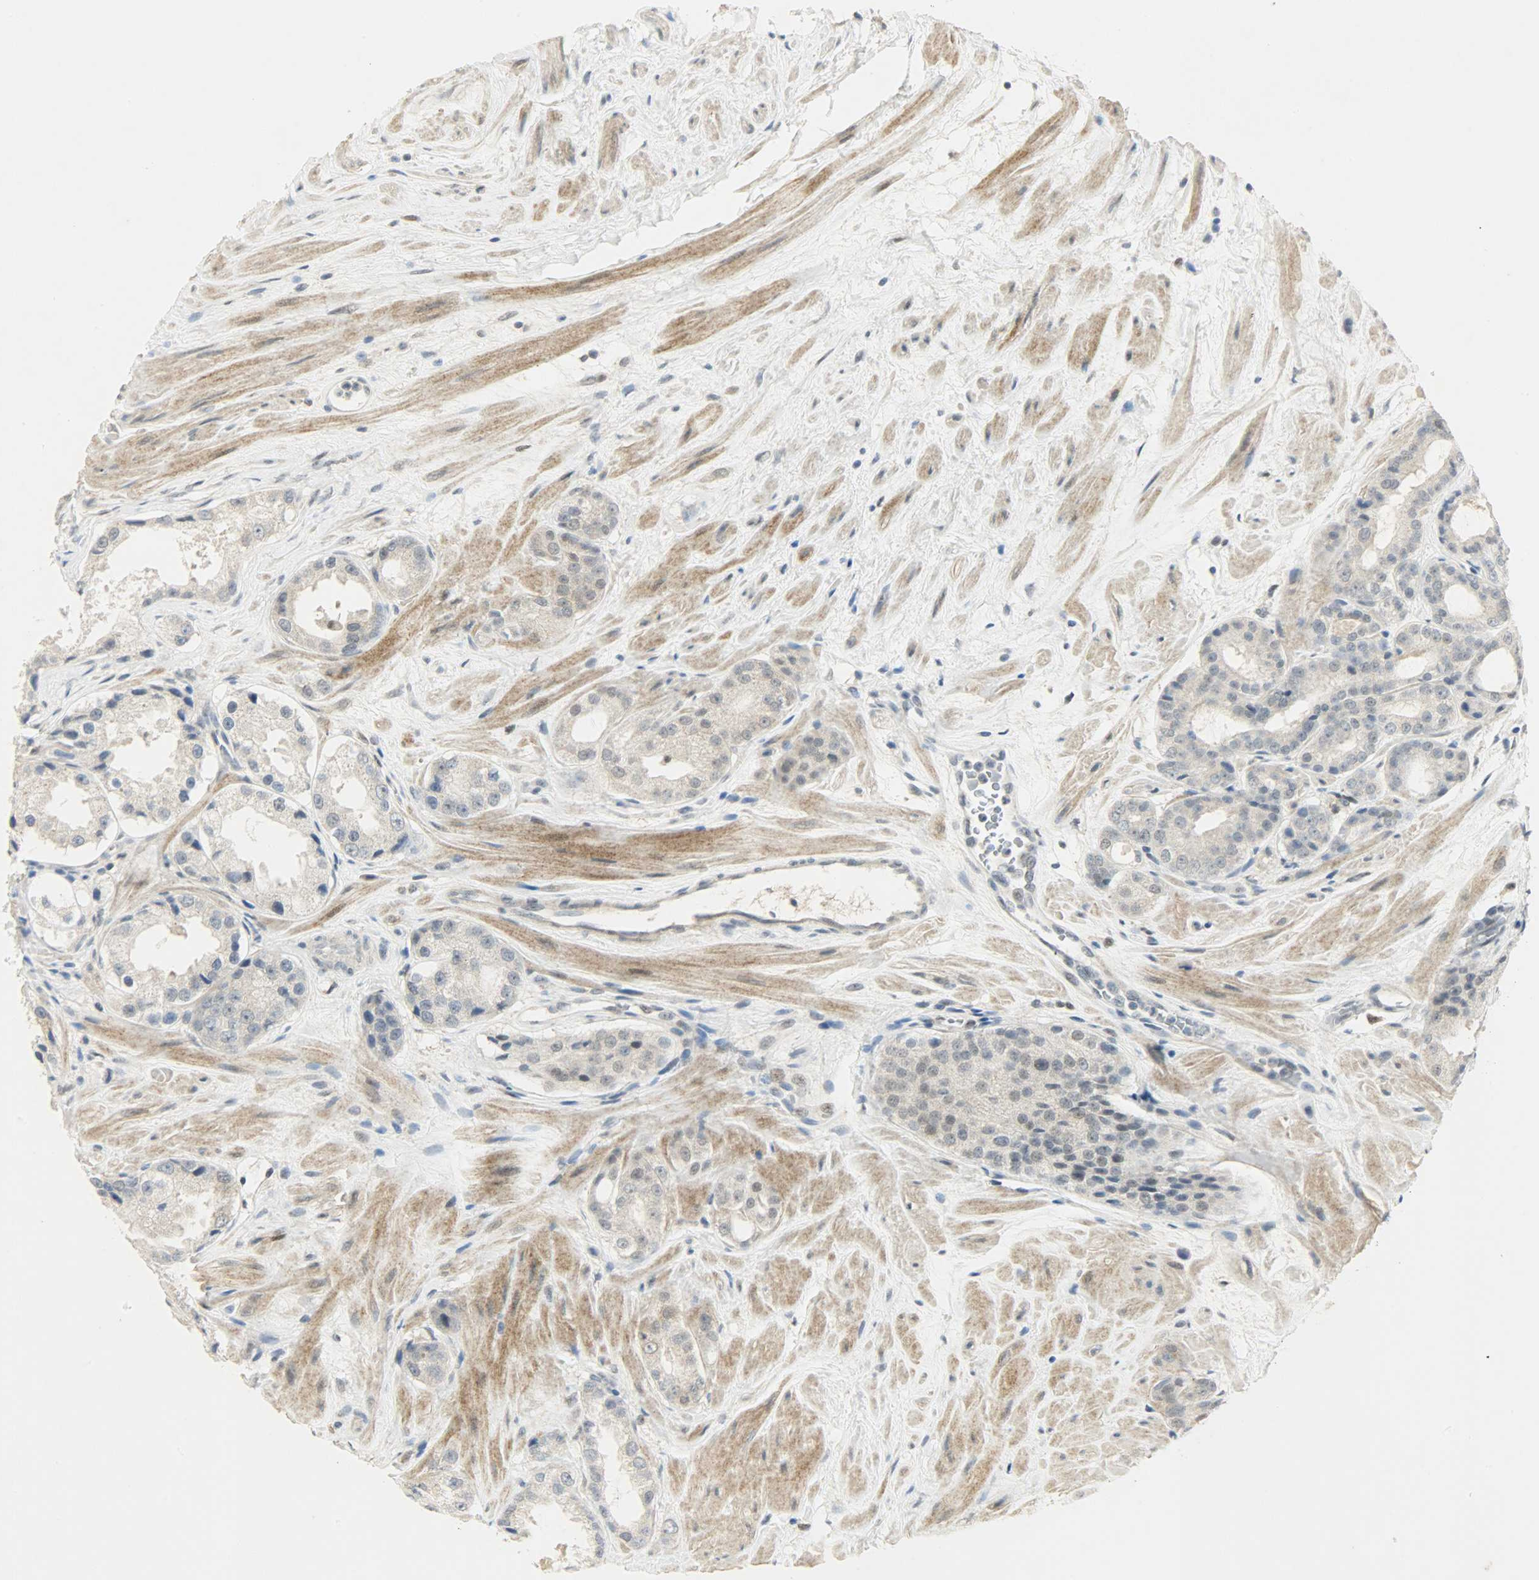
{"staining": {"intensity": "weak", "quantity": "25%-75%", "location": "cytoplasmic/membranous,nuclear"}, "tissue": "prostate cancer", "cell_type": "Tumor cells", "image_type": "cancer", "snomed": [{"axis": "morphology", "description": "Adenocarcinoma, Medium grade"}, {"axis": "topography", "description": "Prostate"}], "caption": "Prostate adenocarcinoma (medium-grade) stained with a brown dye exhibits weak cytoplasmic/membranous and nuclear positive expression in about 25%-75% of tumor cells.", "gene": "PPARG", "patient": {"sex": "male", "age": 60}}